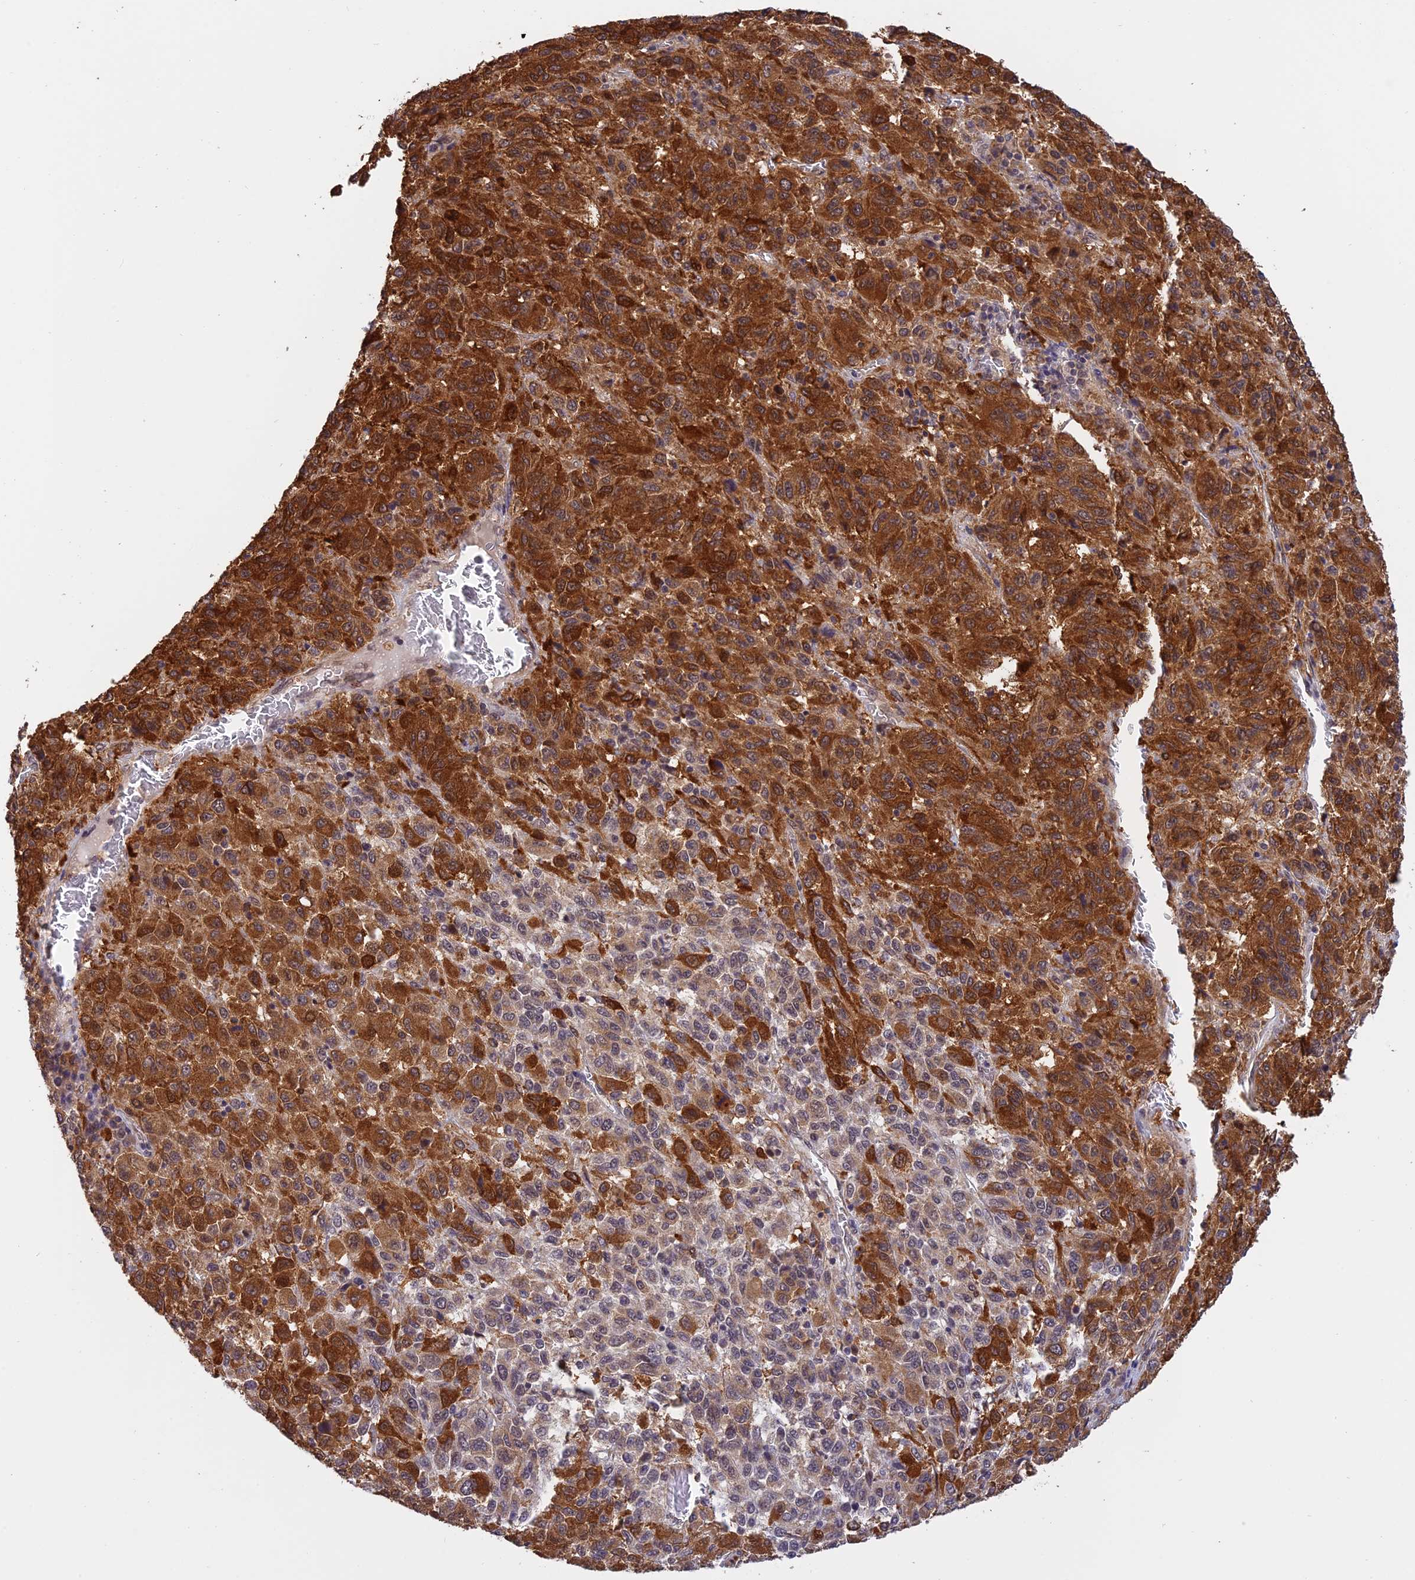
{"staining": {"intensity": "strong", "quantity": ">75%", "location": "cytoplasmic/membranous"}, "tissue": "melanoma", "cell_type": "Tumor cells", "image_type": "cancer", "snomed": [{"axis": "morphology", "description": "Malignant melanoma, Metastatic site"}, {"axis": "topography", "description": "Lung"}], "caption": "An image of malignant melanoma (metastatic site) stained for a protein displays strong cytoplasmic/membranous brown staining in tumor cells.", "gene": "MNS1", "patient": {"sex": "male", "age": 64}}